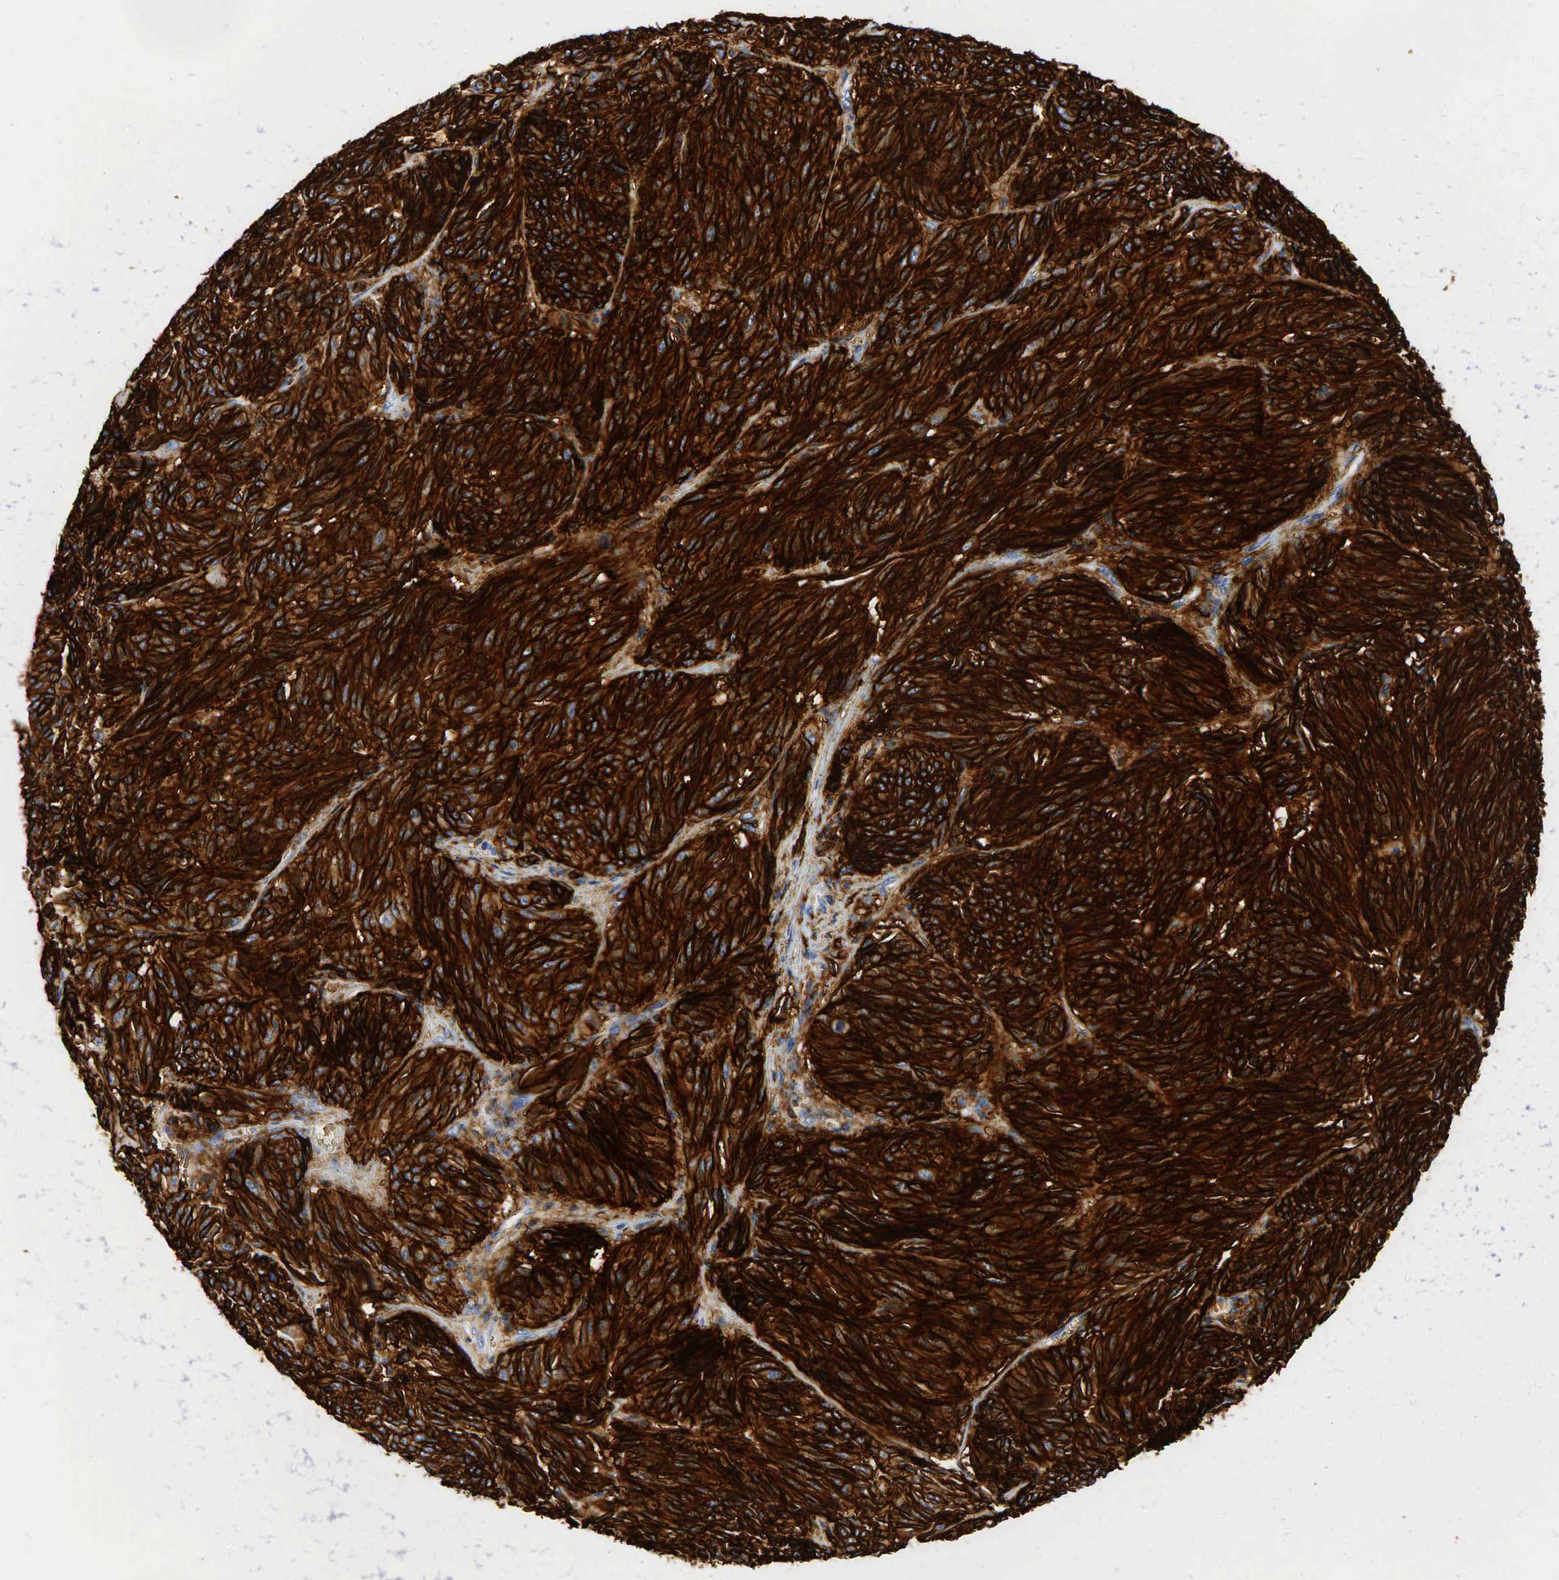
{"staining": {"intensity": "strong", "quantity": ">75%", "location": "cytoplasmic/membranous"}, "tissue": "melanoma", "cell_type": "Tumor cells", "image_type": "cancer", "snomed": [{"axis": "morphology", "description": "Malignant melanoma, NOS"}, {"axis": "topography", "description": "Skin"}], "caption": "DAB (3,3'-diaminobenzidine) immunohistochemical staining of human melanoma reveals strong cytoplasmic/membranous protein expression in approximately >75% of tumor cells.", "gene": "CD44", "patient": {"sex": "male", "age": 54}}